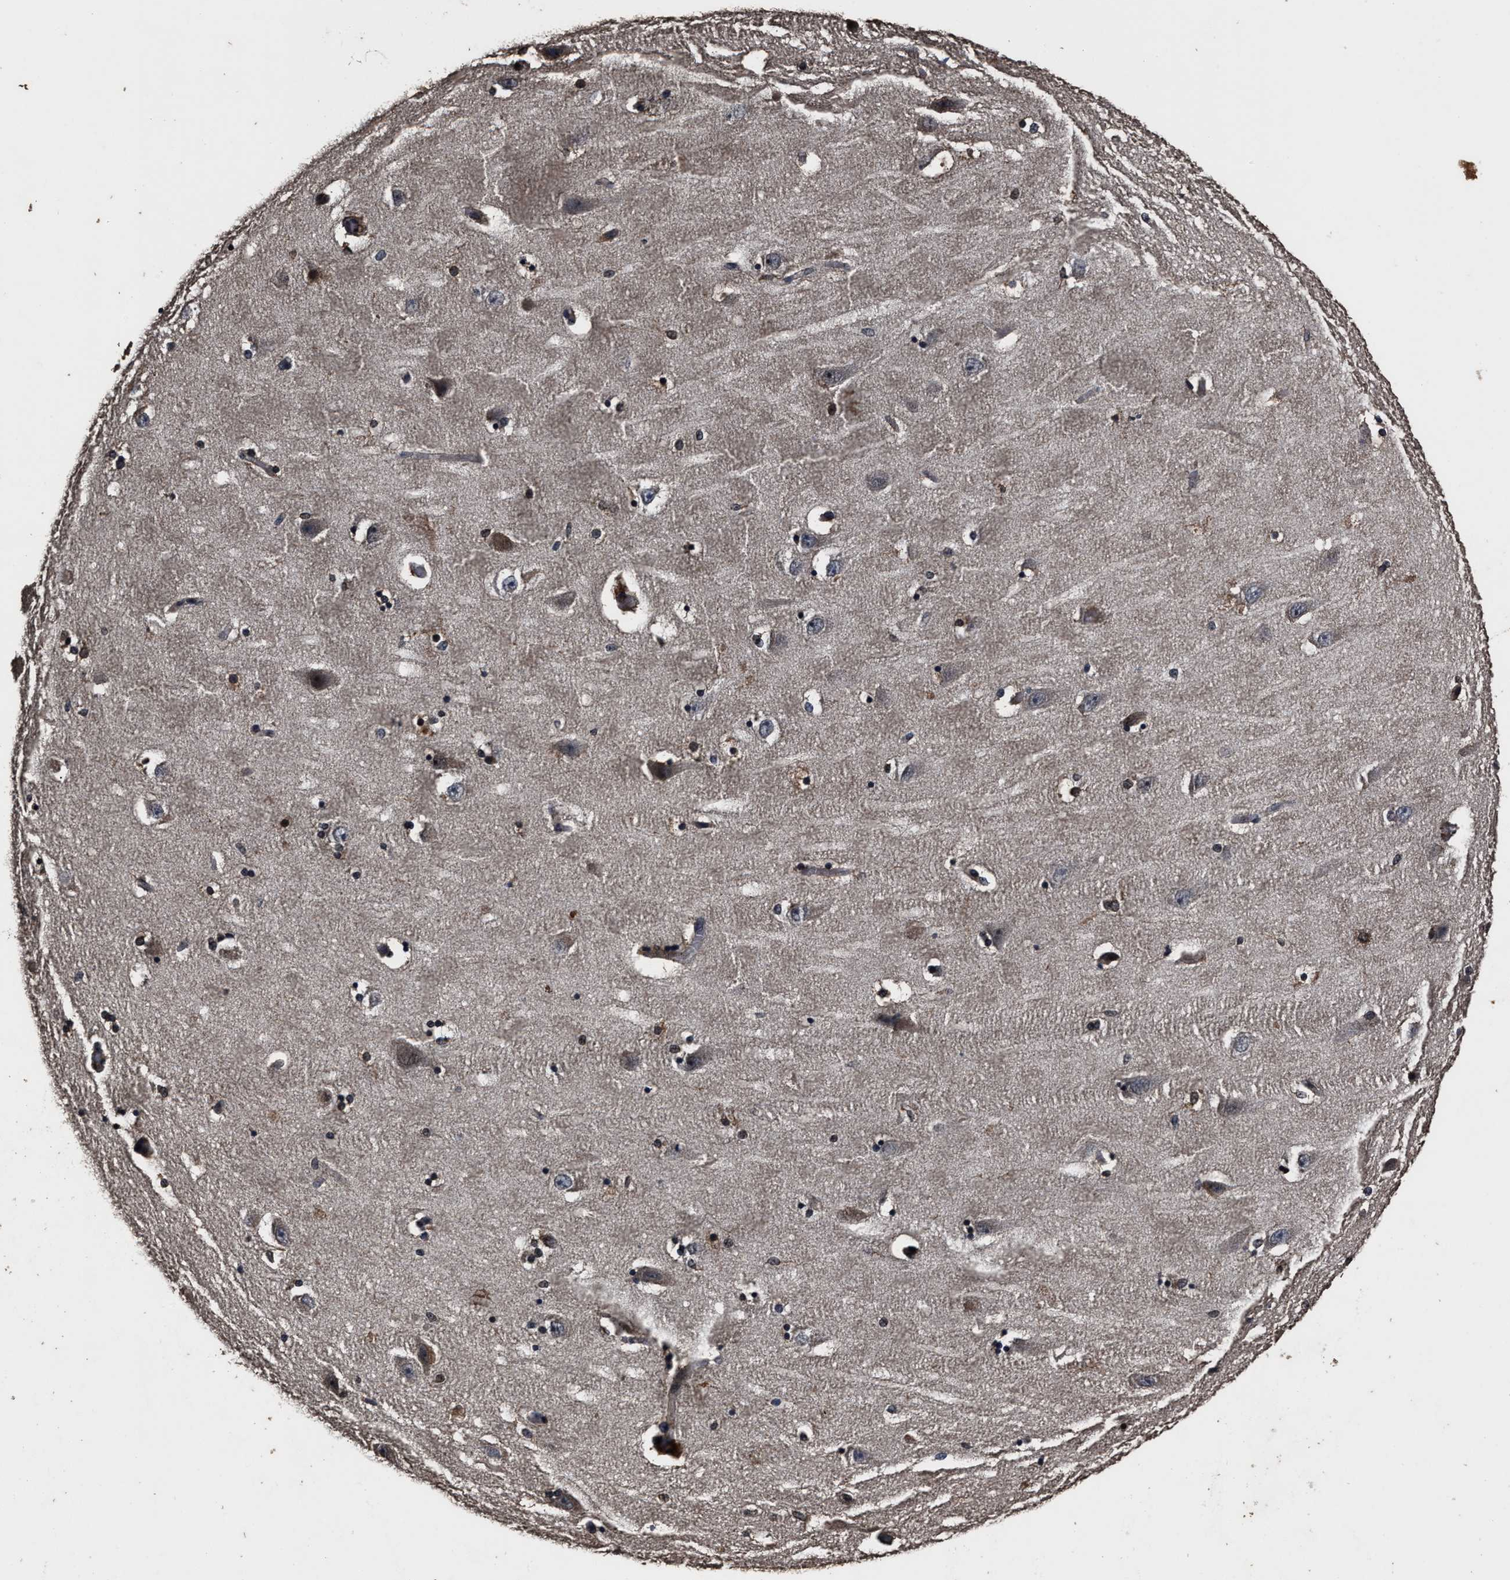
{"staining": {"intensity": "weak", "quantity": "25%-75%", "location": "cytoplasmic/membranous"}, "tissue": "hippocampus", "cell_type": "Glial cells", "image_type": "normal", "snomed": [{"axis": "morphology", "description": "Normal tissue, NOS"}, {"axis": "topography", "description": "Hippocampus"}], "caption": "DAB immunohistochemical staining of unremarkable hippocampus demonstrates weak cytoplasmic/membranous protein positivity in approximately 25%-75% of glial cells.", "gene": "RSBN1L", "patient": {"sex": "female", "age": 54}}